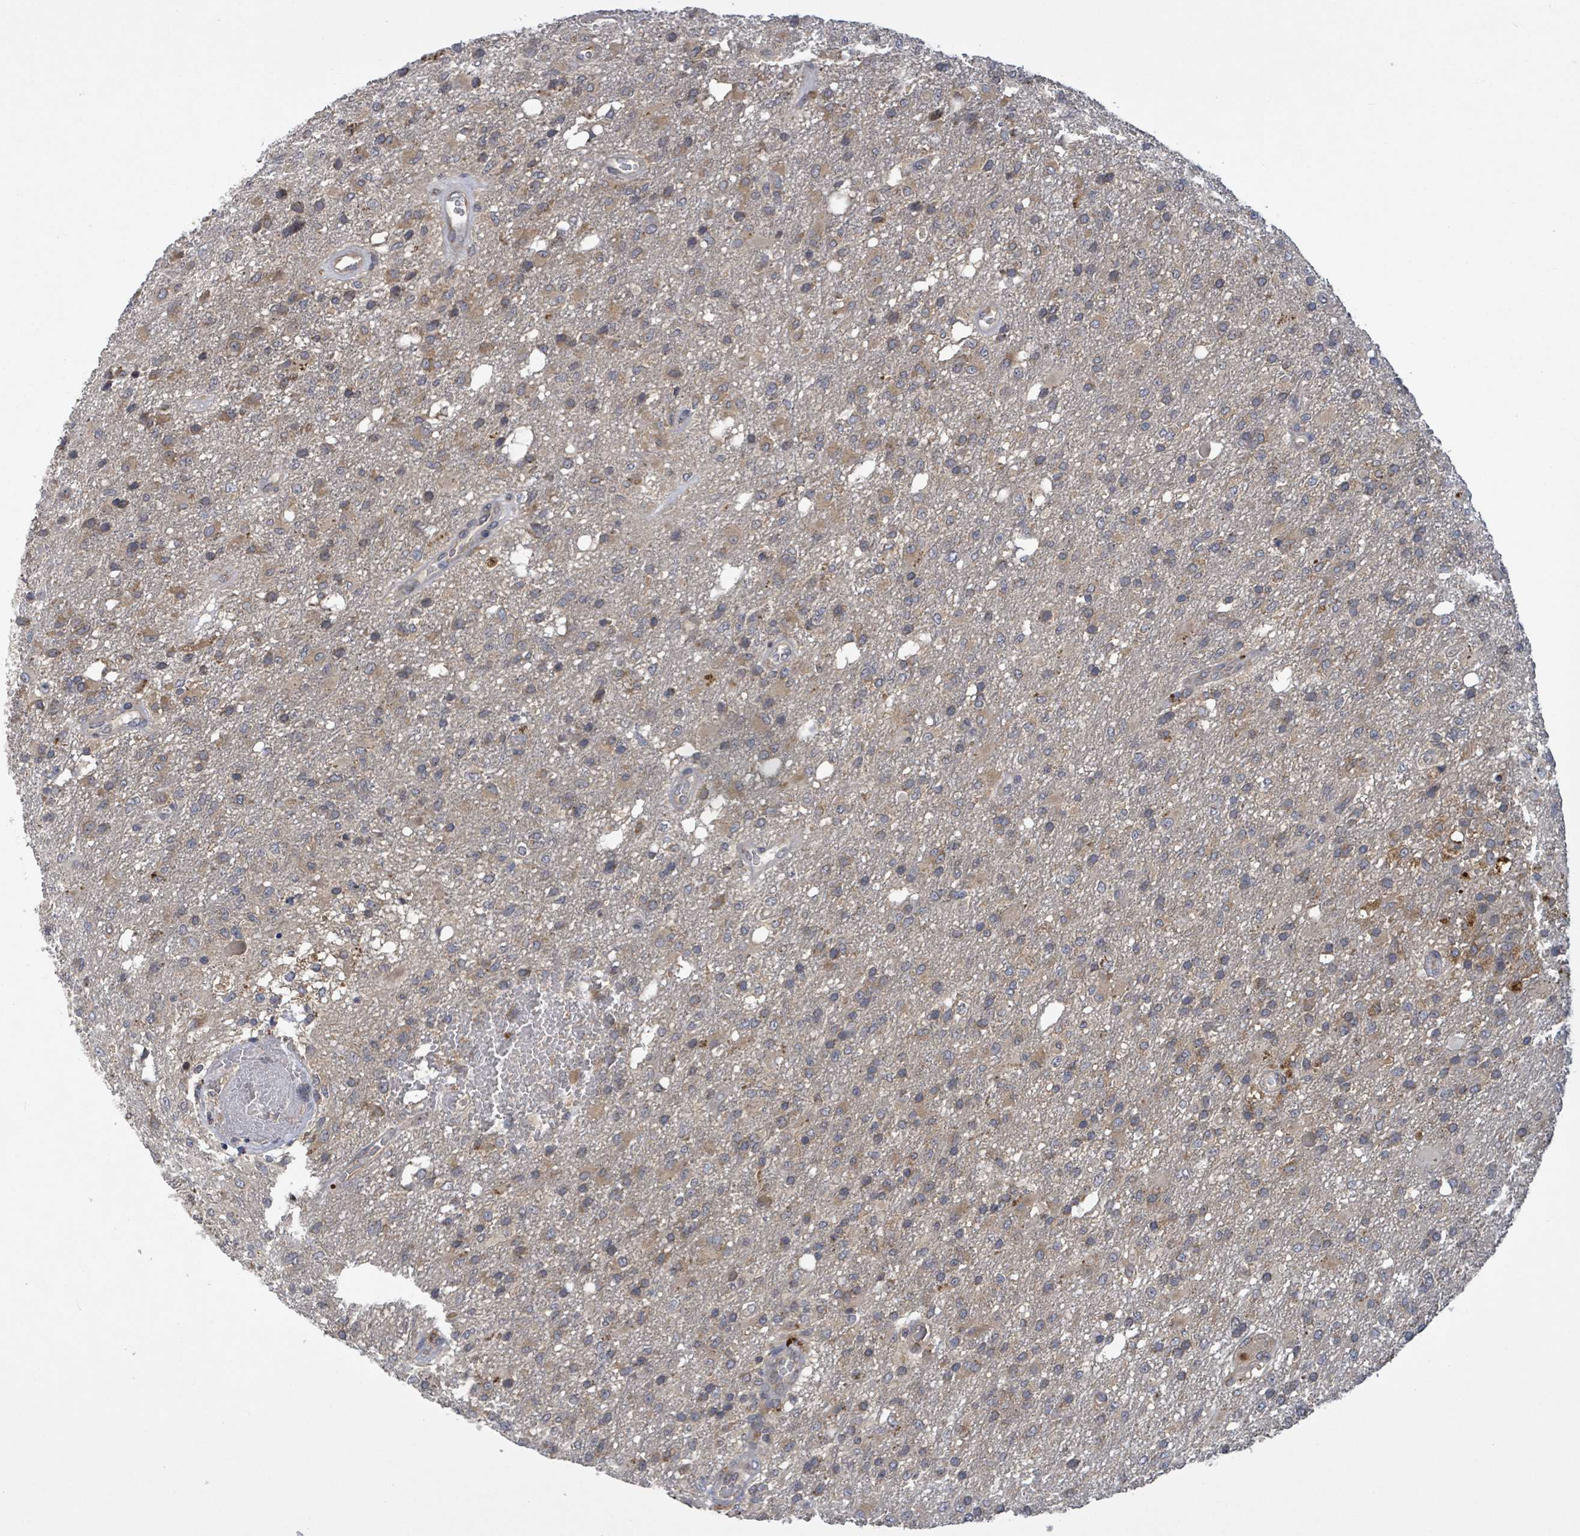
{"staining": {"intensity": "weak", "quantity": "25%-75%", "location": "cytoplasmic/membranous"}, "tissue": "glioma", "cell_type": "Tumor cells", "image_type": "cancer", "snomed": [{"axis": "morphology", "description": "Glioma, malignant, High grade"}, {"axis": "topography", "description": "Brain"}], "caption": "This is a photomicrograph of immunohistochemistry staining of malignant glioma (high-grade), which shows weak expression in the cytoplasmic/membranous of tumor cells.", "gene": "SERPINE3", "patient": {"sex": "female", "age": 74}}